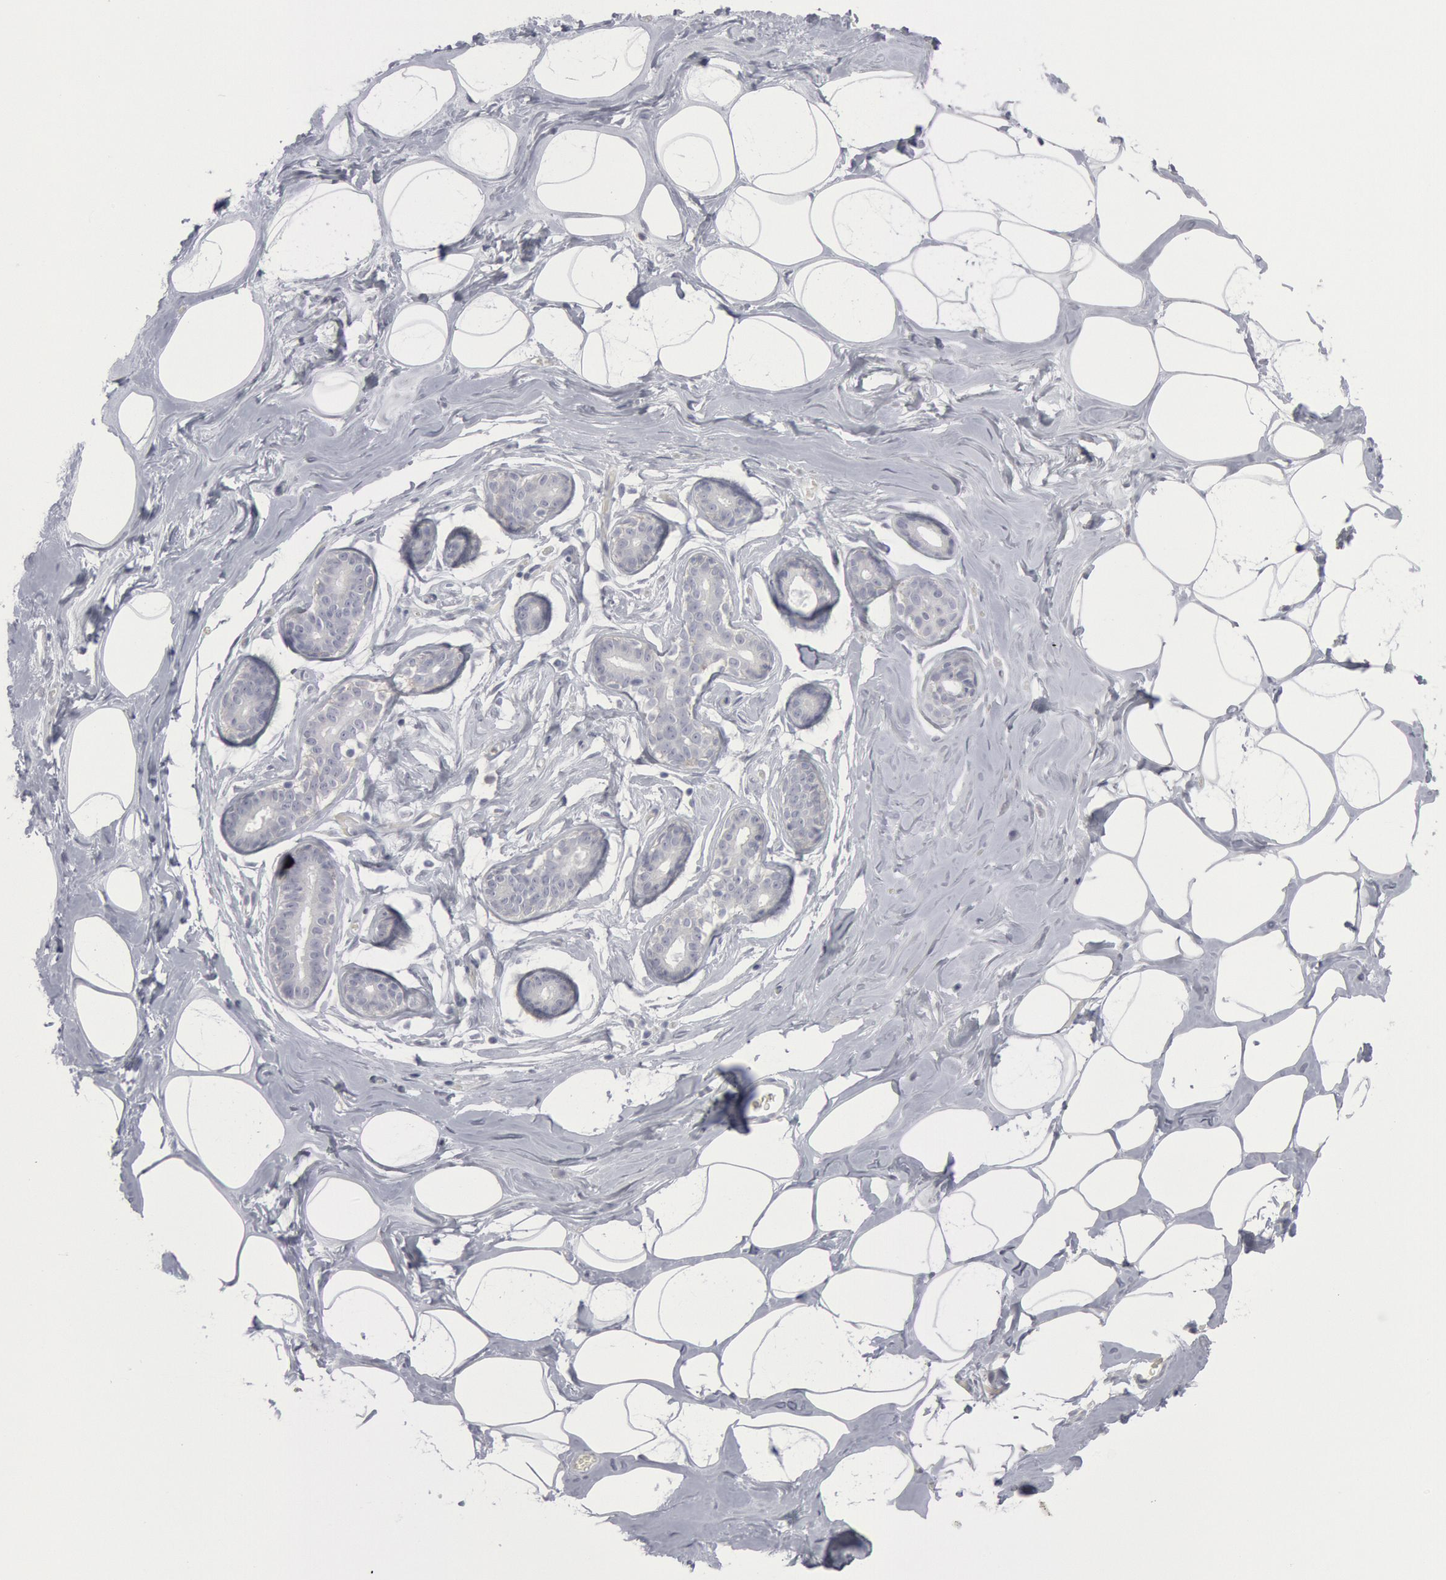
{"staining": {"intensity": "negative", "quantity": "none", "location": "none"}, "tissue": "breast", "cell_type": "Adipocytes", "image_type": "normal", "snomed": [{"axis": "morphology", "description": "Normal tissue, NOS"}, {"axis": "morphology", "description": "Fibrosis, NOS"}, {"axis": "topography", "description": "Breast"}], "caption": "Benign breast was stained to show a protein in brown. There is no significant expression in adipocytes. The staining was performed using DAB (3,3'-diaminobenzidine) to visualize the protein expression in brown, while the nuclei were stained in blue with hematoxylin (Magnification: 20x).", "gene": "DMC1", "patient": {"sex": "female", "age": 39}}